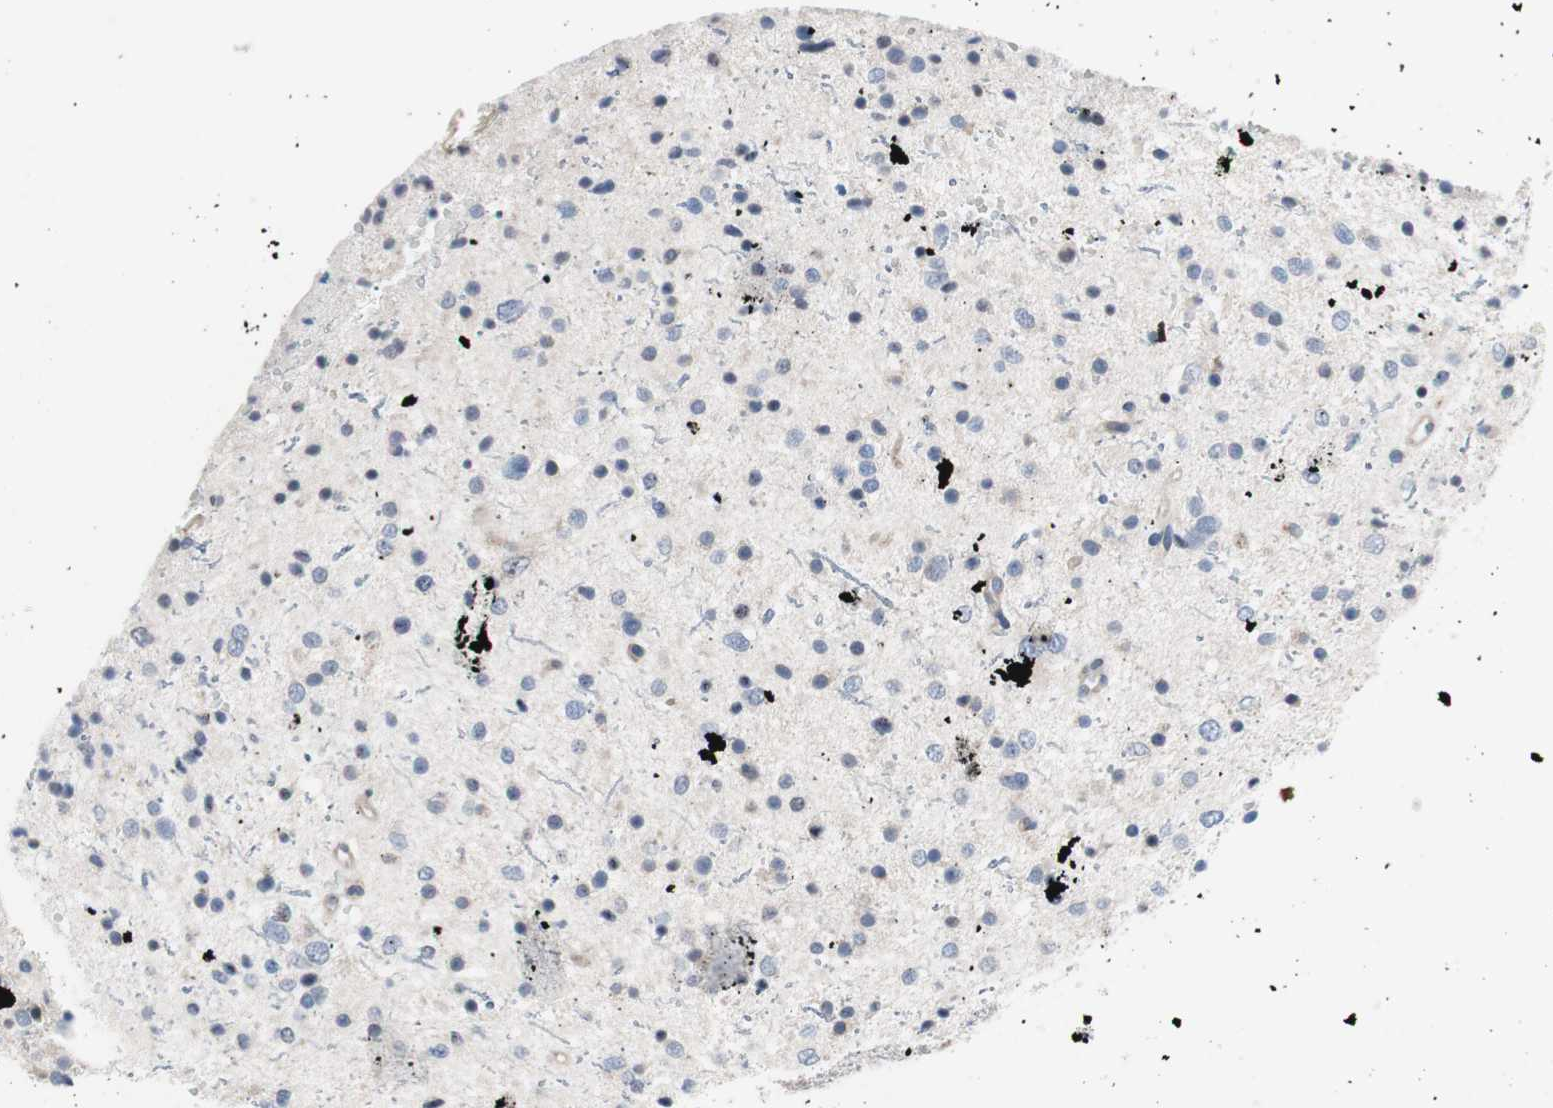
{"staining": {"intensity": "negative", "quantity": "none", "location": "none"}, "tissue": "glioma", "cell_type": "Tumor cells", "image_type": "cancer", "snomed": [{"axis": "morphology", "description": "Glioma, malignant, Low grade"}, {"axis": "topography", "description": "Brain"}], "caption": "Glioma was stained to show a protein in brown. There is no significant positivity in tumor cells.", "gene": "KANSL1", "patient": {"sex": "female", "age": 37}}